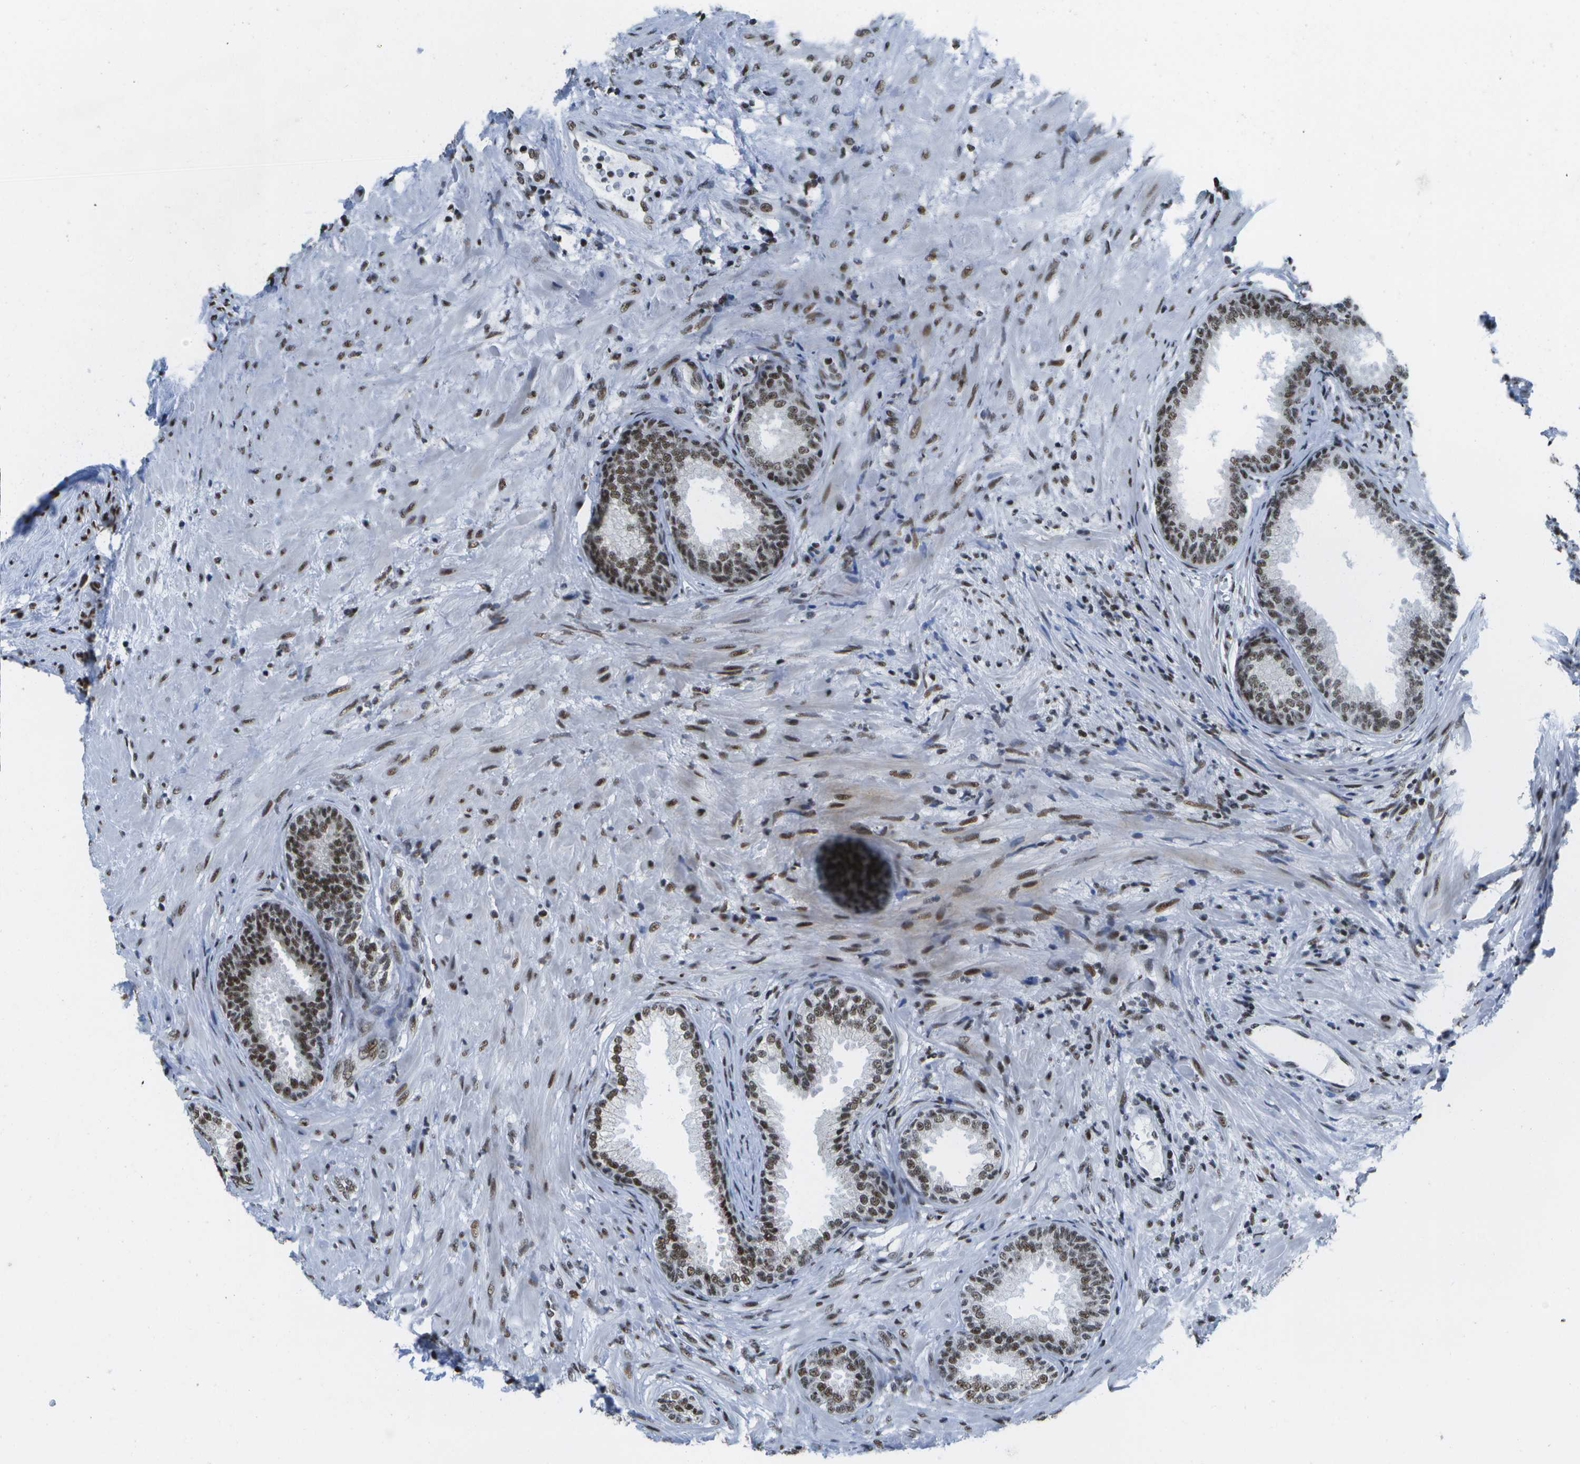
{"staining": {"intensity": "moderate", "quantity": "25%-75%", "location": "nuclear"}, "tissue": "prostate", "cell_type": "Glandular cells", "image_type": "normal", "snomed": [{"axis": "morphology", "description": "Normal tissue, NOS"}, {"axis": "topography", "description": "Prostate"}], "caption": "Immunohistochemical staining of benign prostate demonstrates moderate nuclear protein positivity in about 25%-75% of glandular cells. Ihc stains the protein of interest in brown and the nuclei are stained blue.", "gene": "NSRP1", "patient": {"sex": "male", "age": 76}}